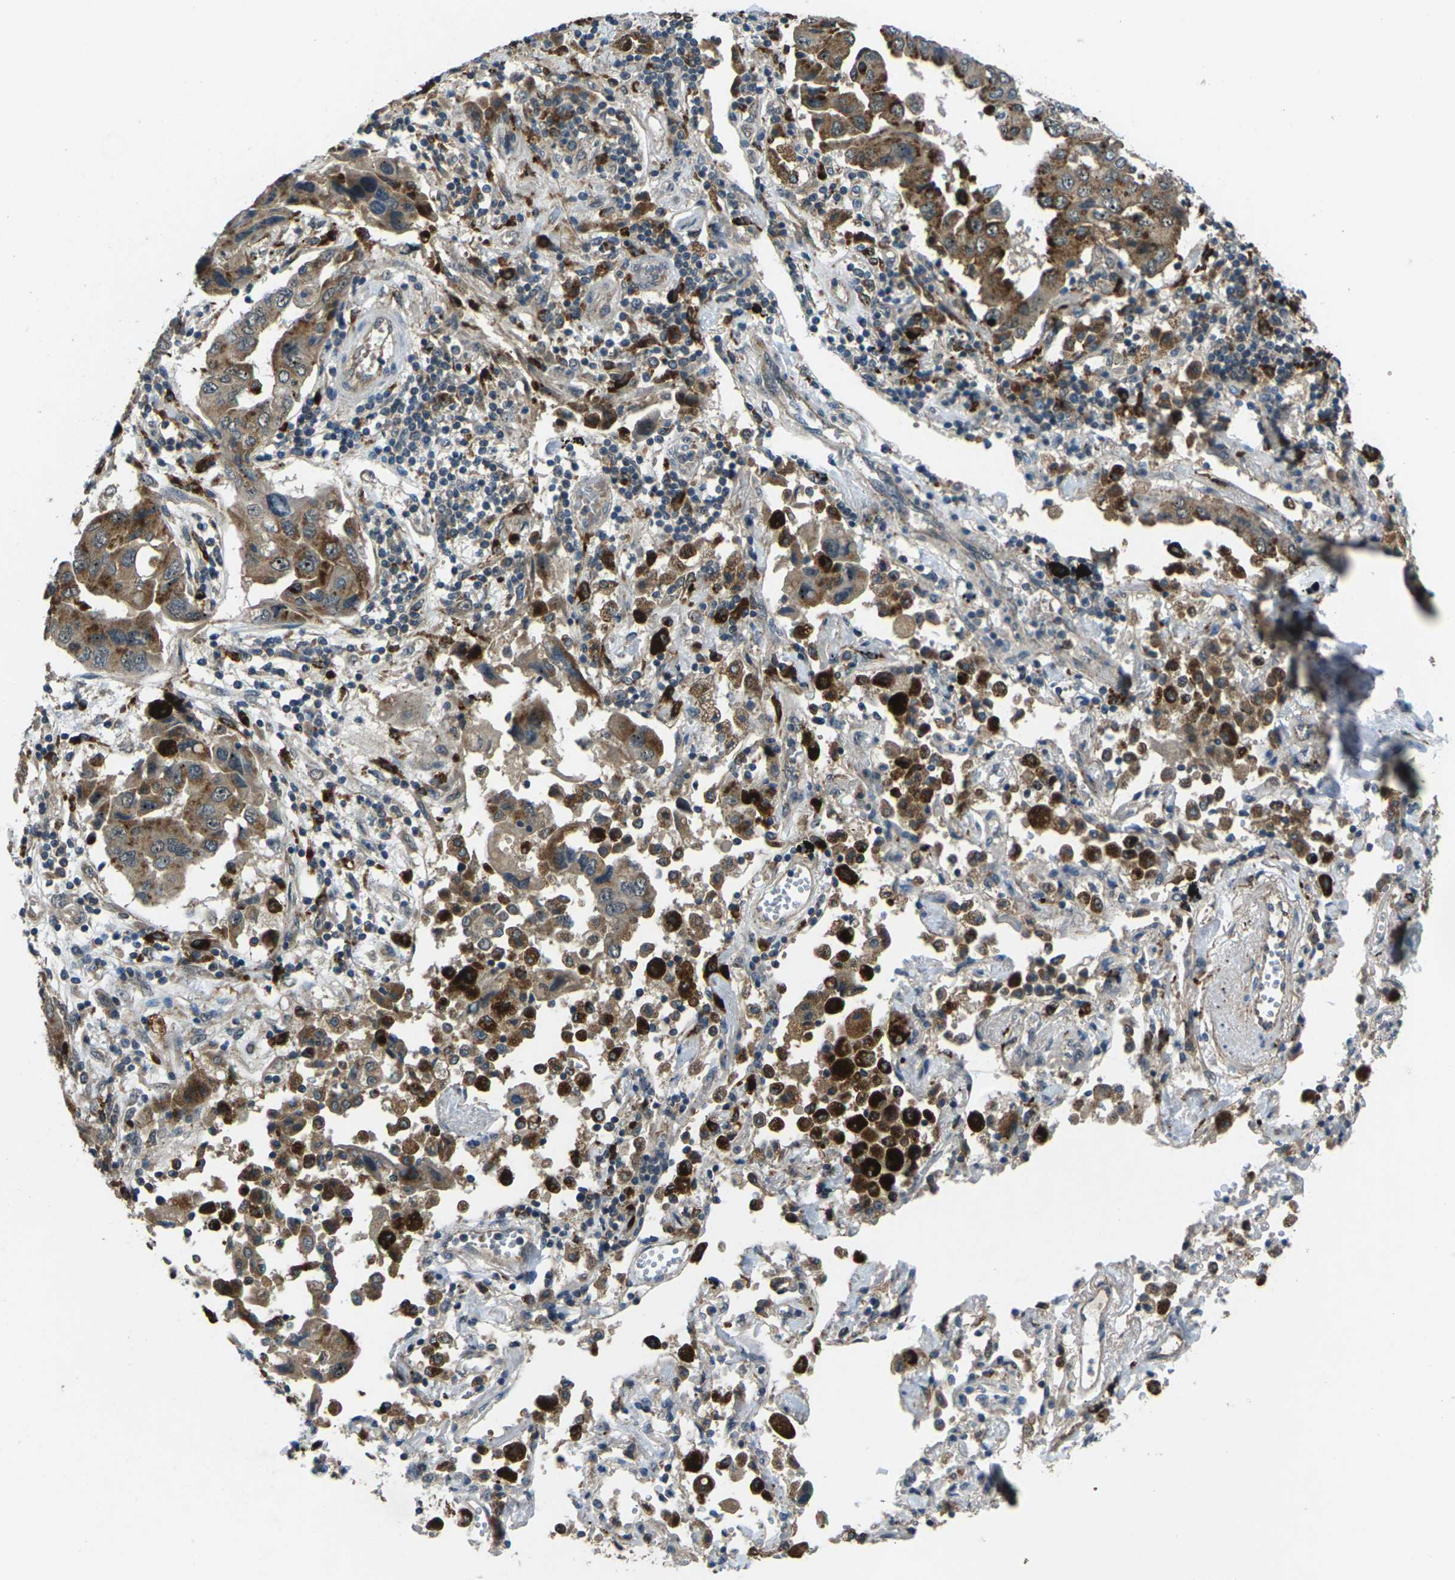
{"staining": {"intensity": "moderate", "quantity": "<25%", "location": "cytoplasmic/membranous"}, "tissue": "lung cancer", "cell_type": "Tumor cells", "image_type": "cancer", "snomed": [{"axis": "morphology", "description": "Adenocarcinoma, NOS"}, {"axis": "topography", "description": "Lung"}], "caption": "This micrograph demonstrates immunohistochemistry staining of human adenocarcinoma (lung), with low moderate cytoplasmic/membranous expression in about <25% of tumor cells.", "gene": "SLC31A2", "patient": {"sex": "female", "age": 65}}